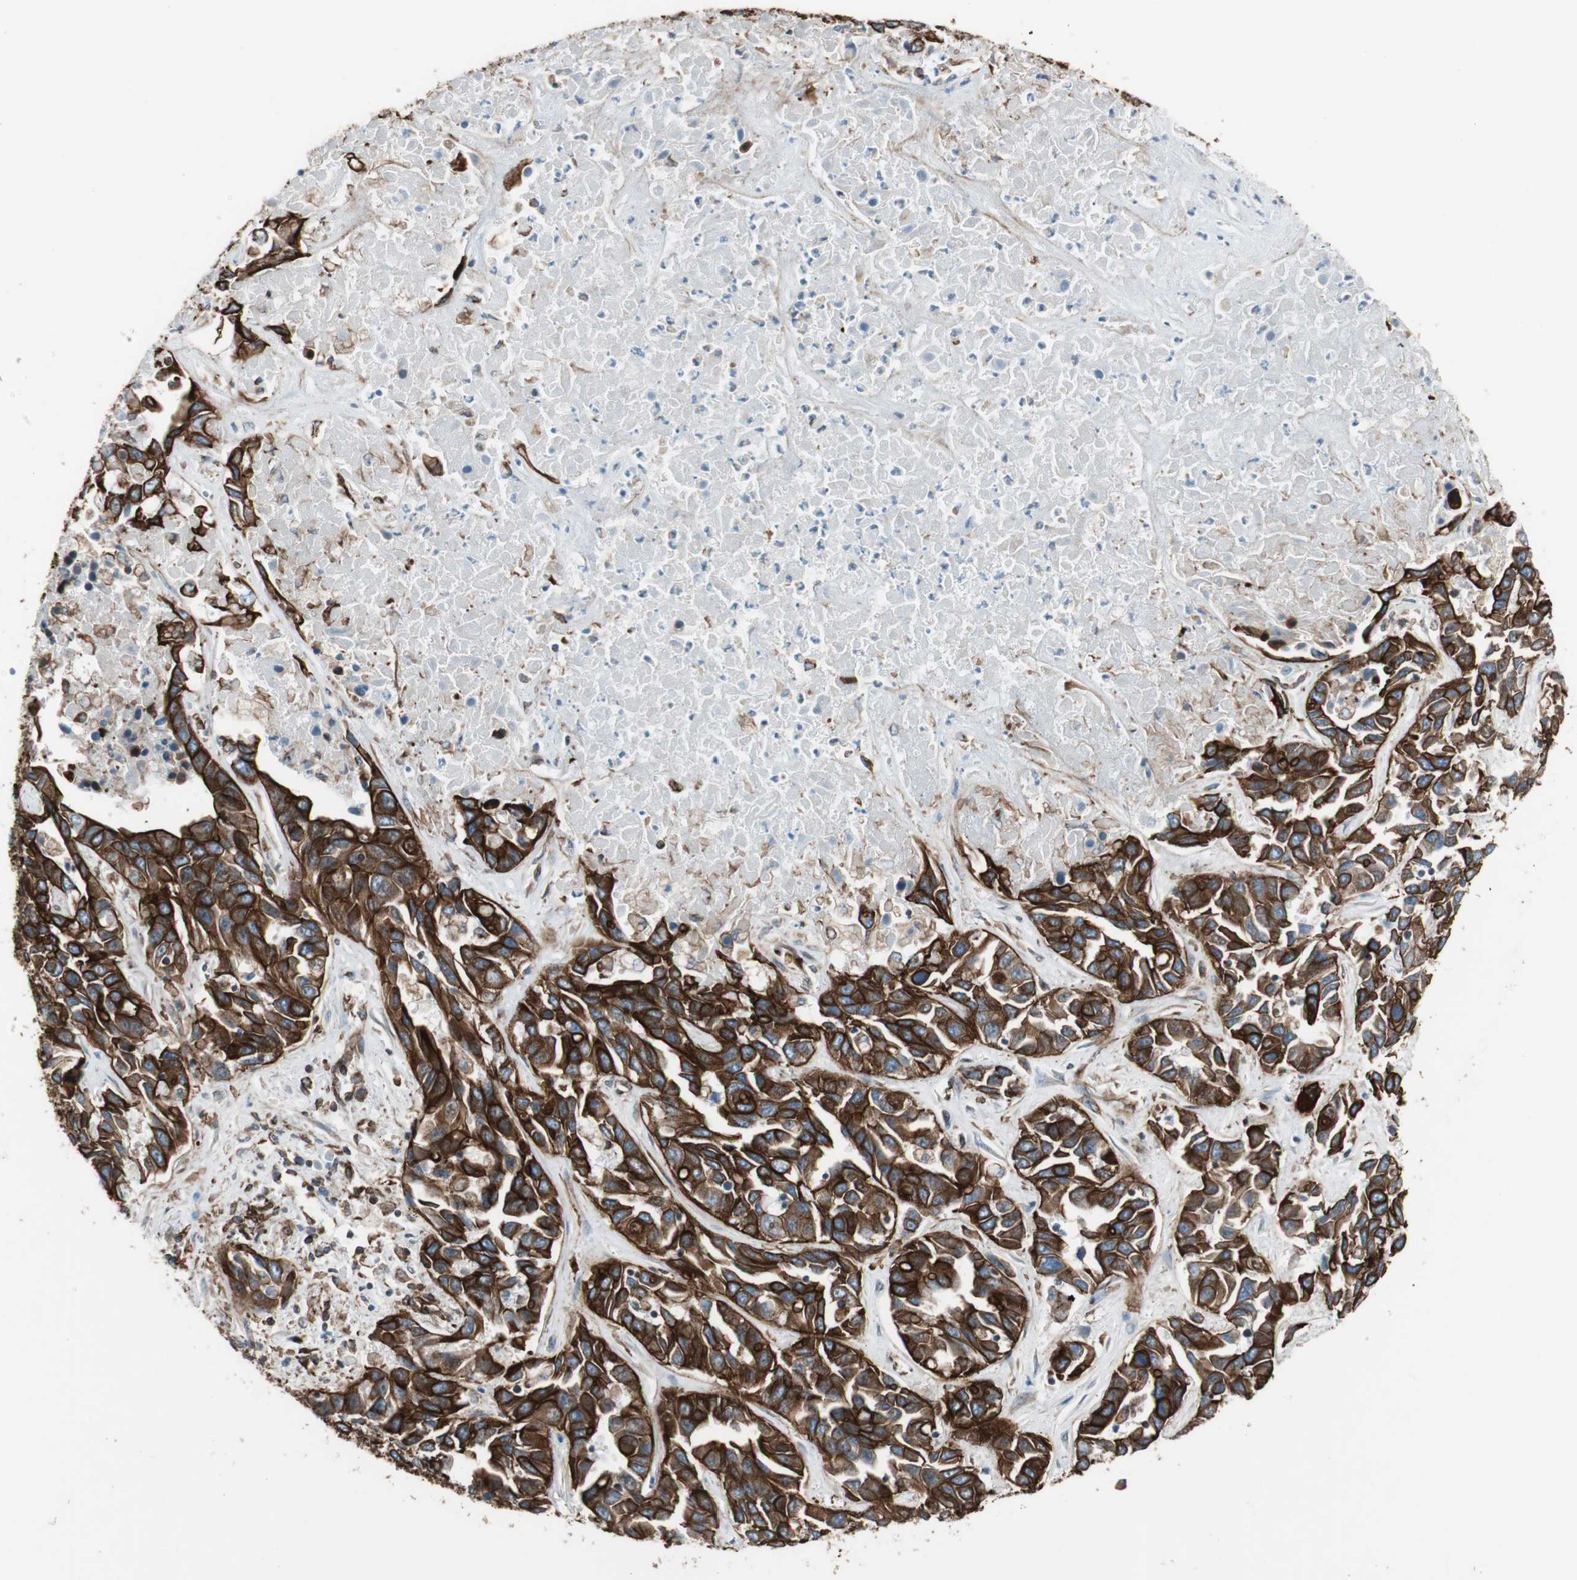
{"staining": {"intensity": "strong", "quantity": ">75%", "location": "cytoplasmic/membranous"}, "tissue": "liver cancer", "cell_type": "Tumor cells", "image_type": "cancer", "snomed": [{"axis": "morphology", "description": "Cholangiocarcinoma"}, {"axis": "topography", "description": "Liver"}], "caption": "The micrograph reveals a brown stain indicating the presence of a protein in the cytoplasmic/membranous of tumor cells in cholangiocarcinoma (liver).", "gene": "TCTA", "patient": {"sex": "female", "age": 52}}